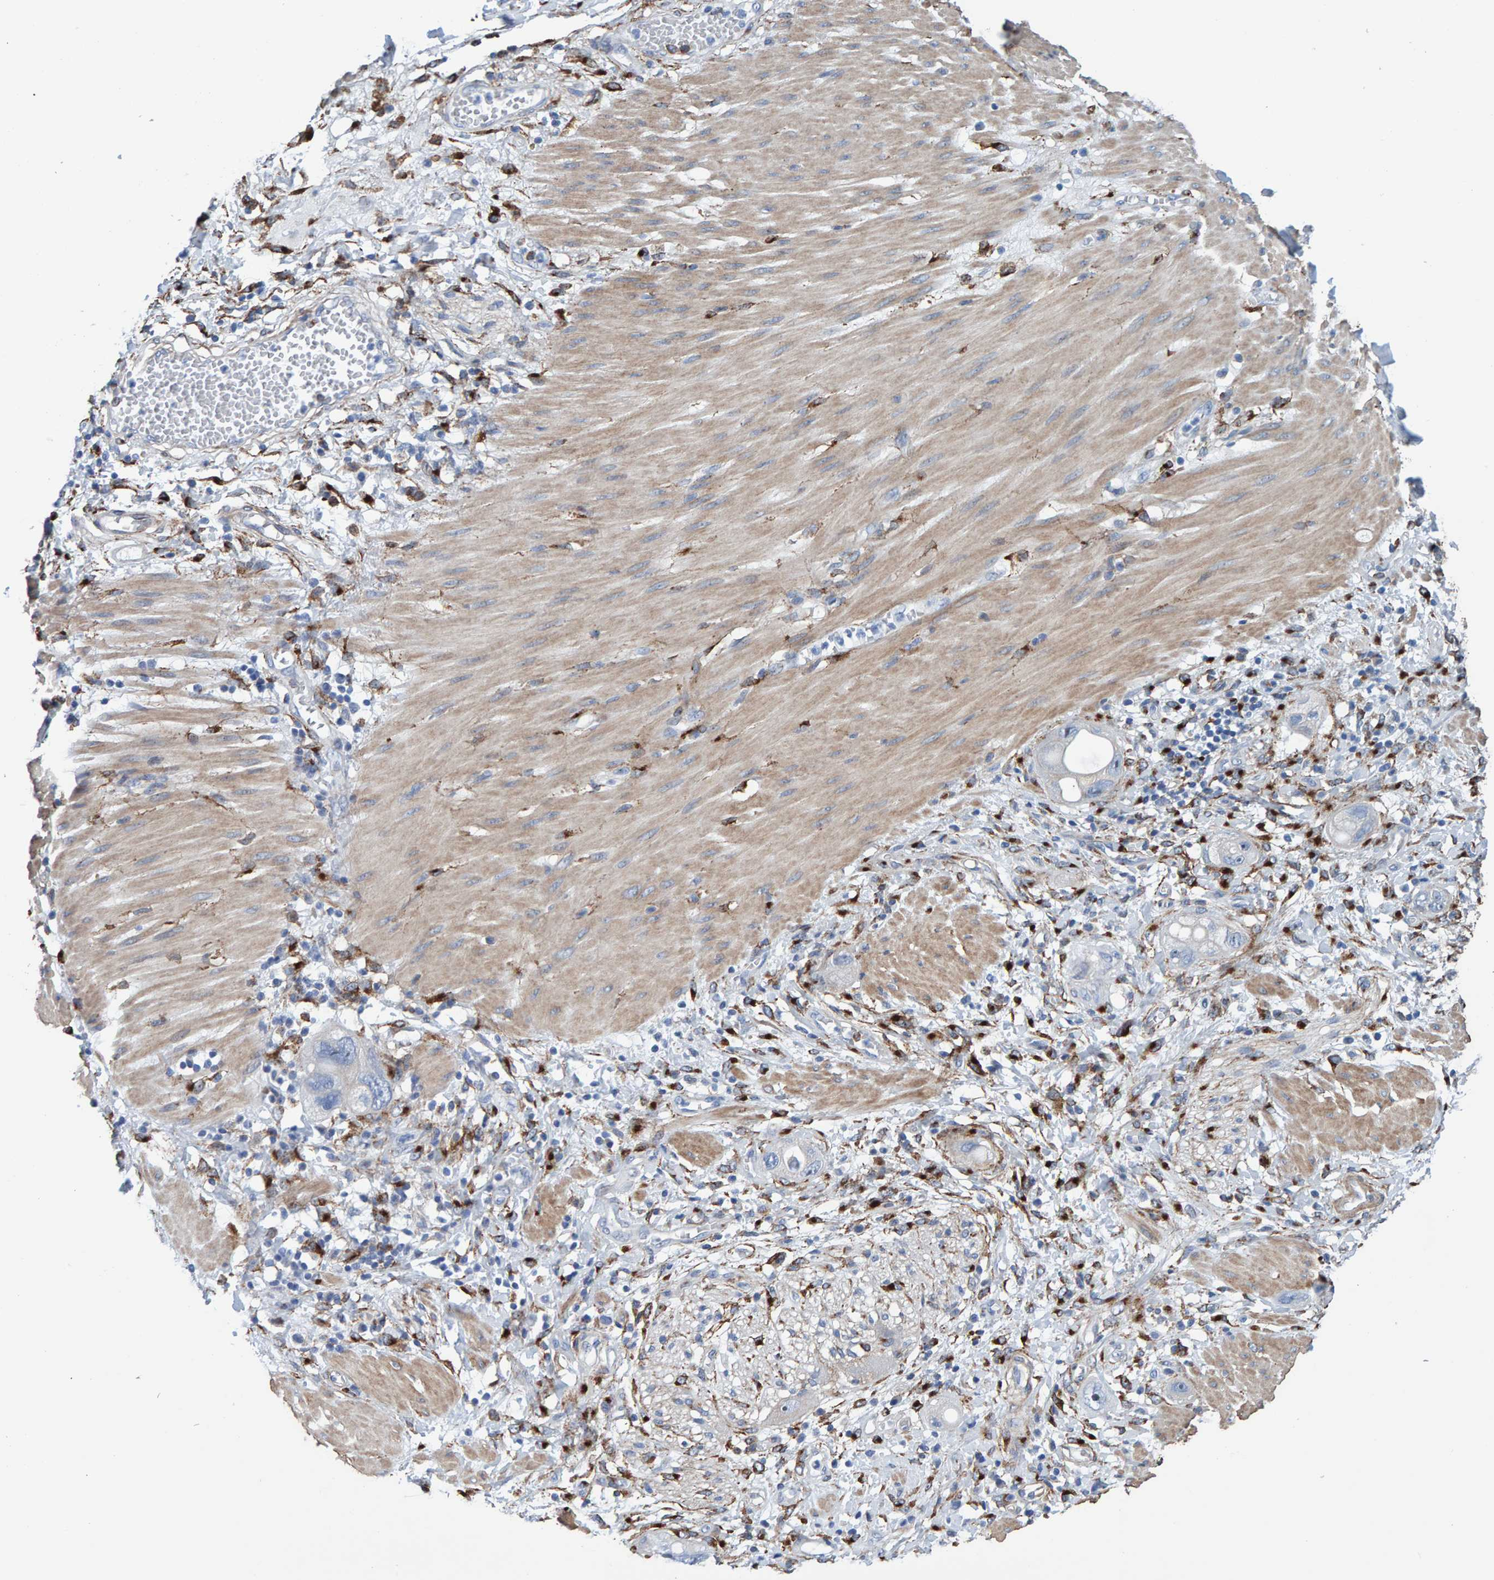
{"staining": {"intensity": "negative", "quantity": "none", "location": "none"}, "tissue": "stomach cancer", "cell_type": "Tumor cells", "image_type": "cancer", "snomed": [{"axis": "morphology", "description": "Adenocarcinoma, NOS"}, {"axis": "topography", "description": "Stomach"}, {"axis": "topography", "description": "Stomach, lower"}], "caption": "The immunohistochemistry (IHC) image has no significant expression in tumor cells of stomach cancer (adenocarcinoma) tissue. (IHC, brightfield microscopy, high magnification).", "gene": "LRP1", "patient": {"sex": "female", "age": 48}}